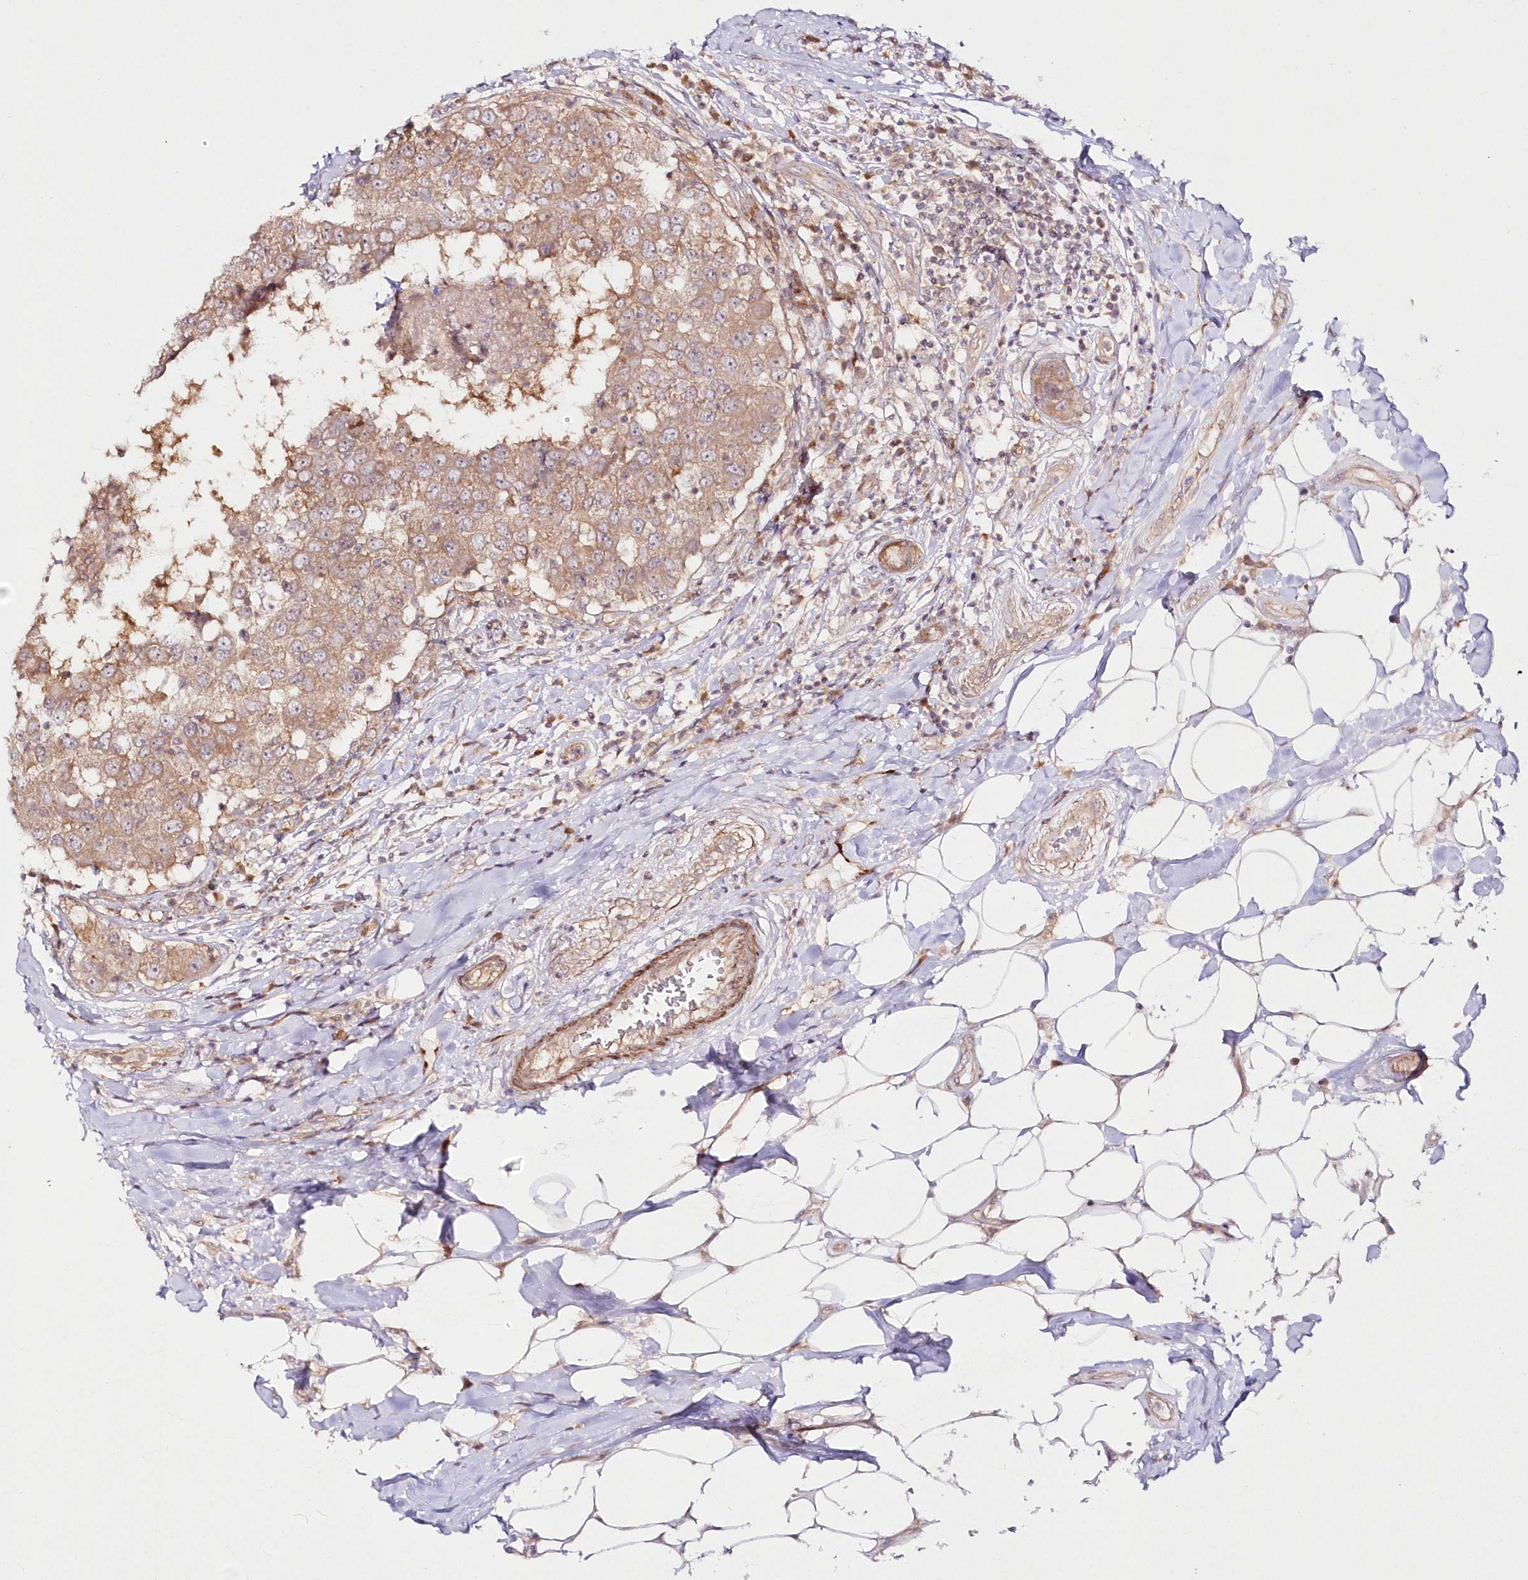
{"staining": {"intensity": "moderate", "quantity": ">75%", "location": "cytoplasmic/membranous"}, "tissue": "breast cancer", "cell_type": "Tumor cells", "image_type": "cancer", "snomed": [{"axis": "morphology", "description": "Duct carcinoma"}, {"axis": "topography", "description": "Breast"}], "caption": "A micrograph of breast cancer (infiltrating ductal carcinoma) stained for a protein demonstrates moderate cytoplasmic/membranous brown staining in tumor cells.", "gene": "IPMK", "patient": {"sex": "female", "age": 27}}